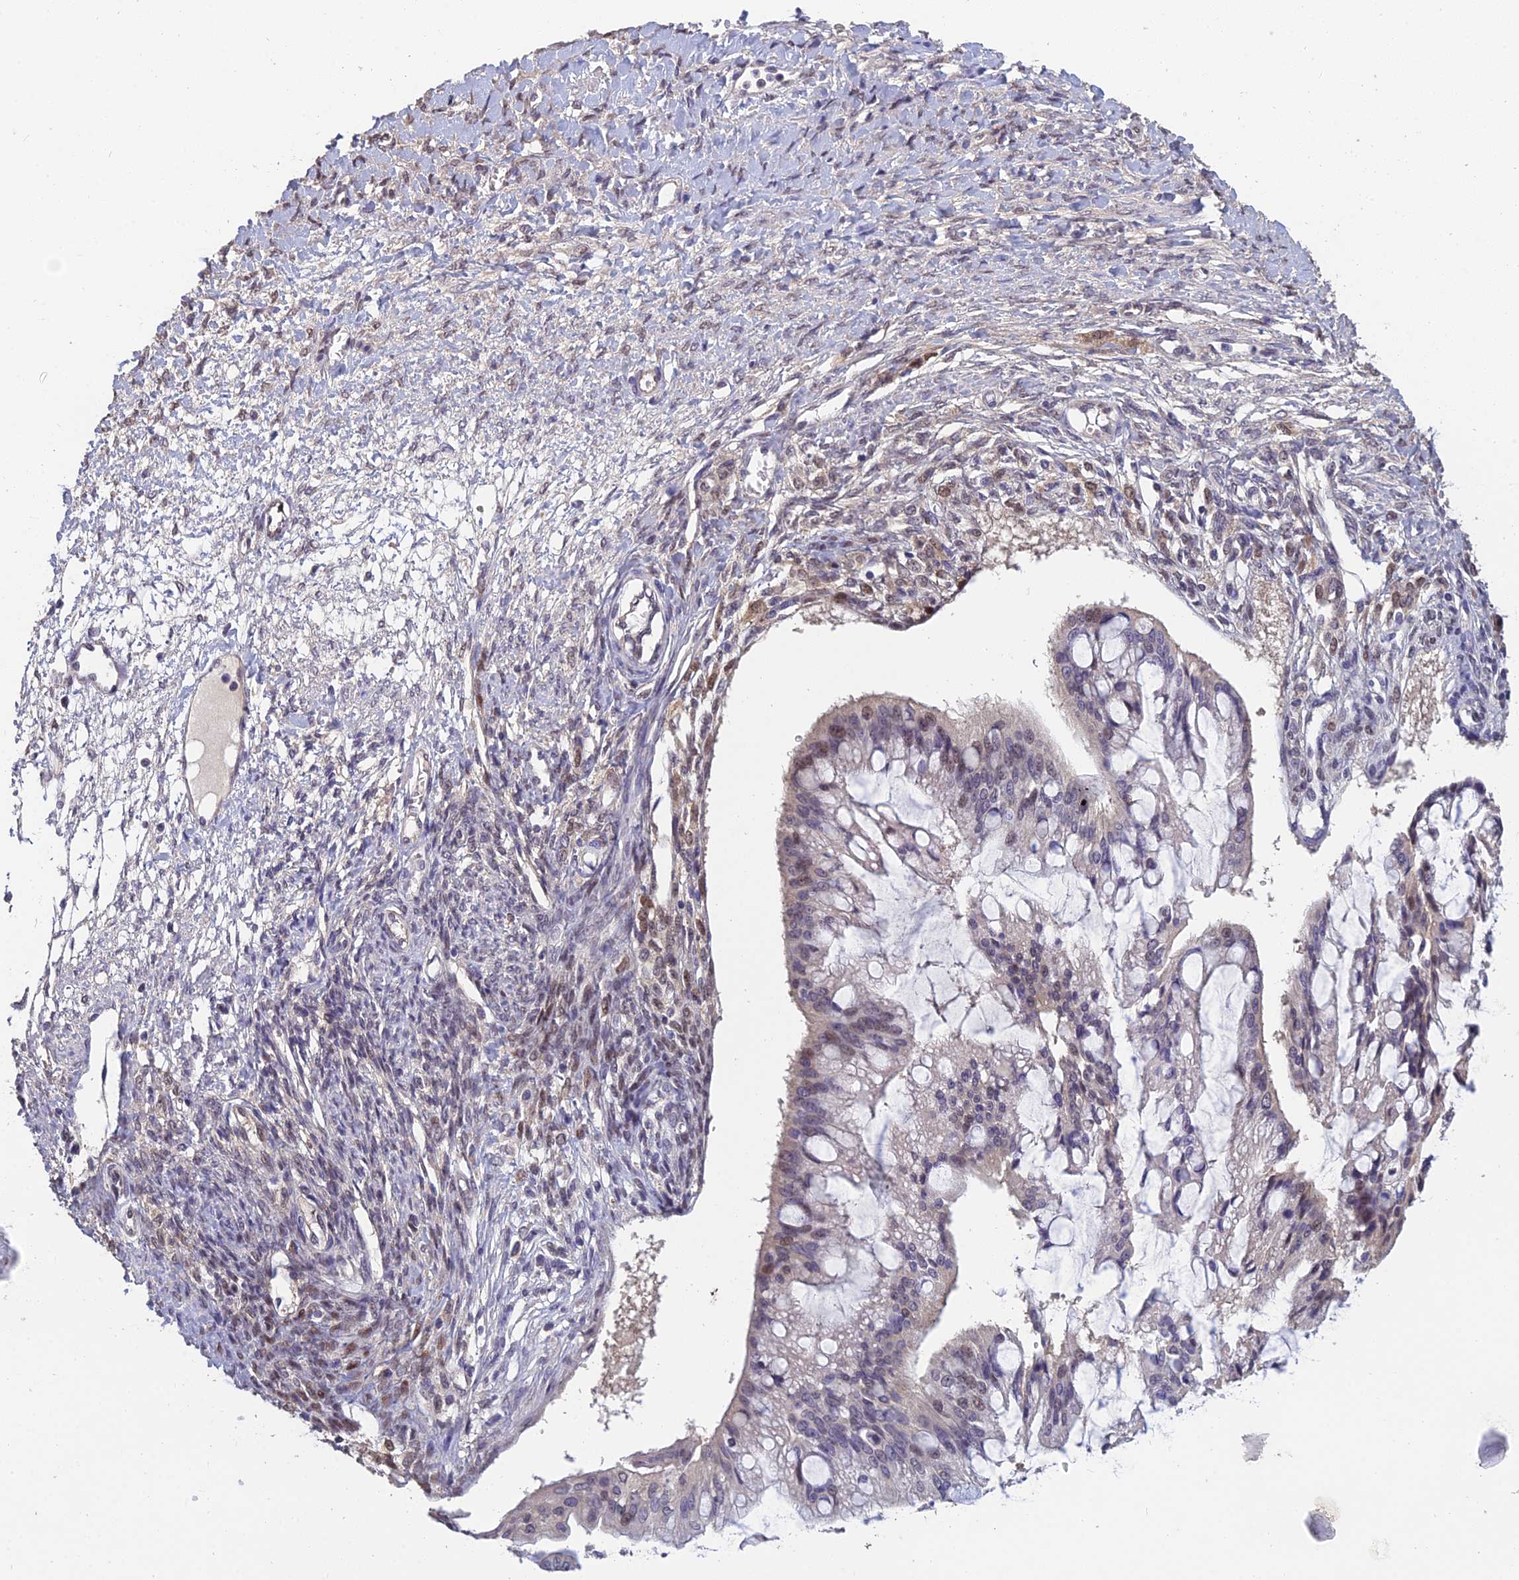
{"staining": {"intensity": "moderate", "quantity": "25%-75%", "location": "nuclear"}, "tissue": "ovarian cancer", "cell_type": "Tumor cells", "image_type": "cancer", "snomed": [{"axis": "morphology", "description": "Cystadenocarcinoma, mucinous, NOS"}, {"axis": "topography", "description": "Ovary"}], "caption": "Human ovarian mucinous cystadenocarcinoma stained with a protein marker demonstrates moderate staining in tumor cells.", "gene": "GRWD1", "patient": {"sex": "female", "age": 73}}